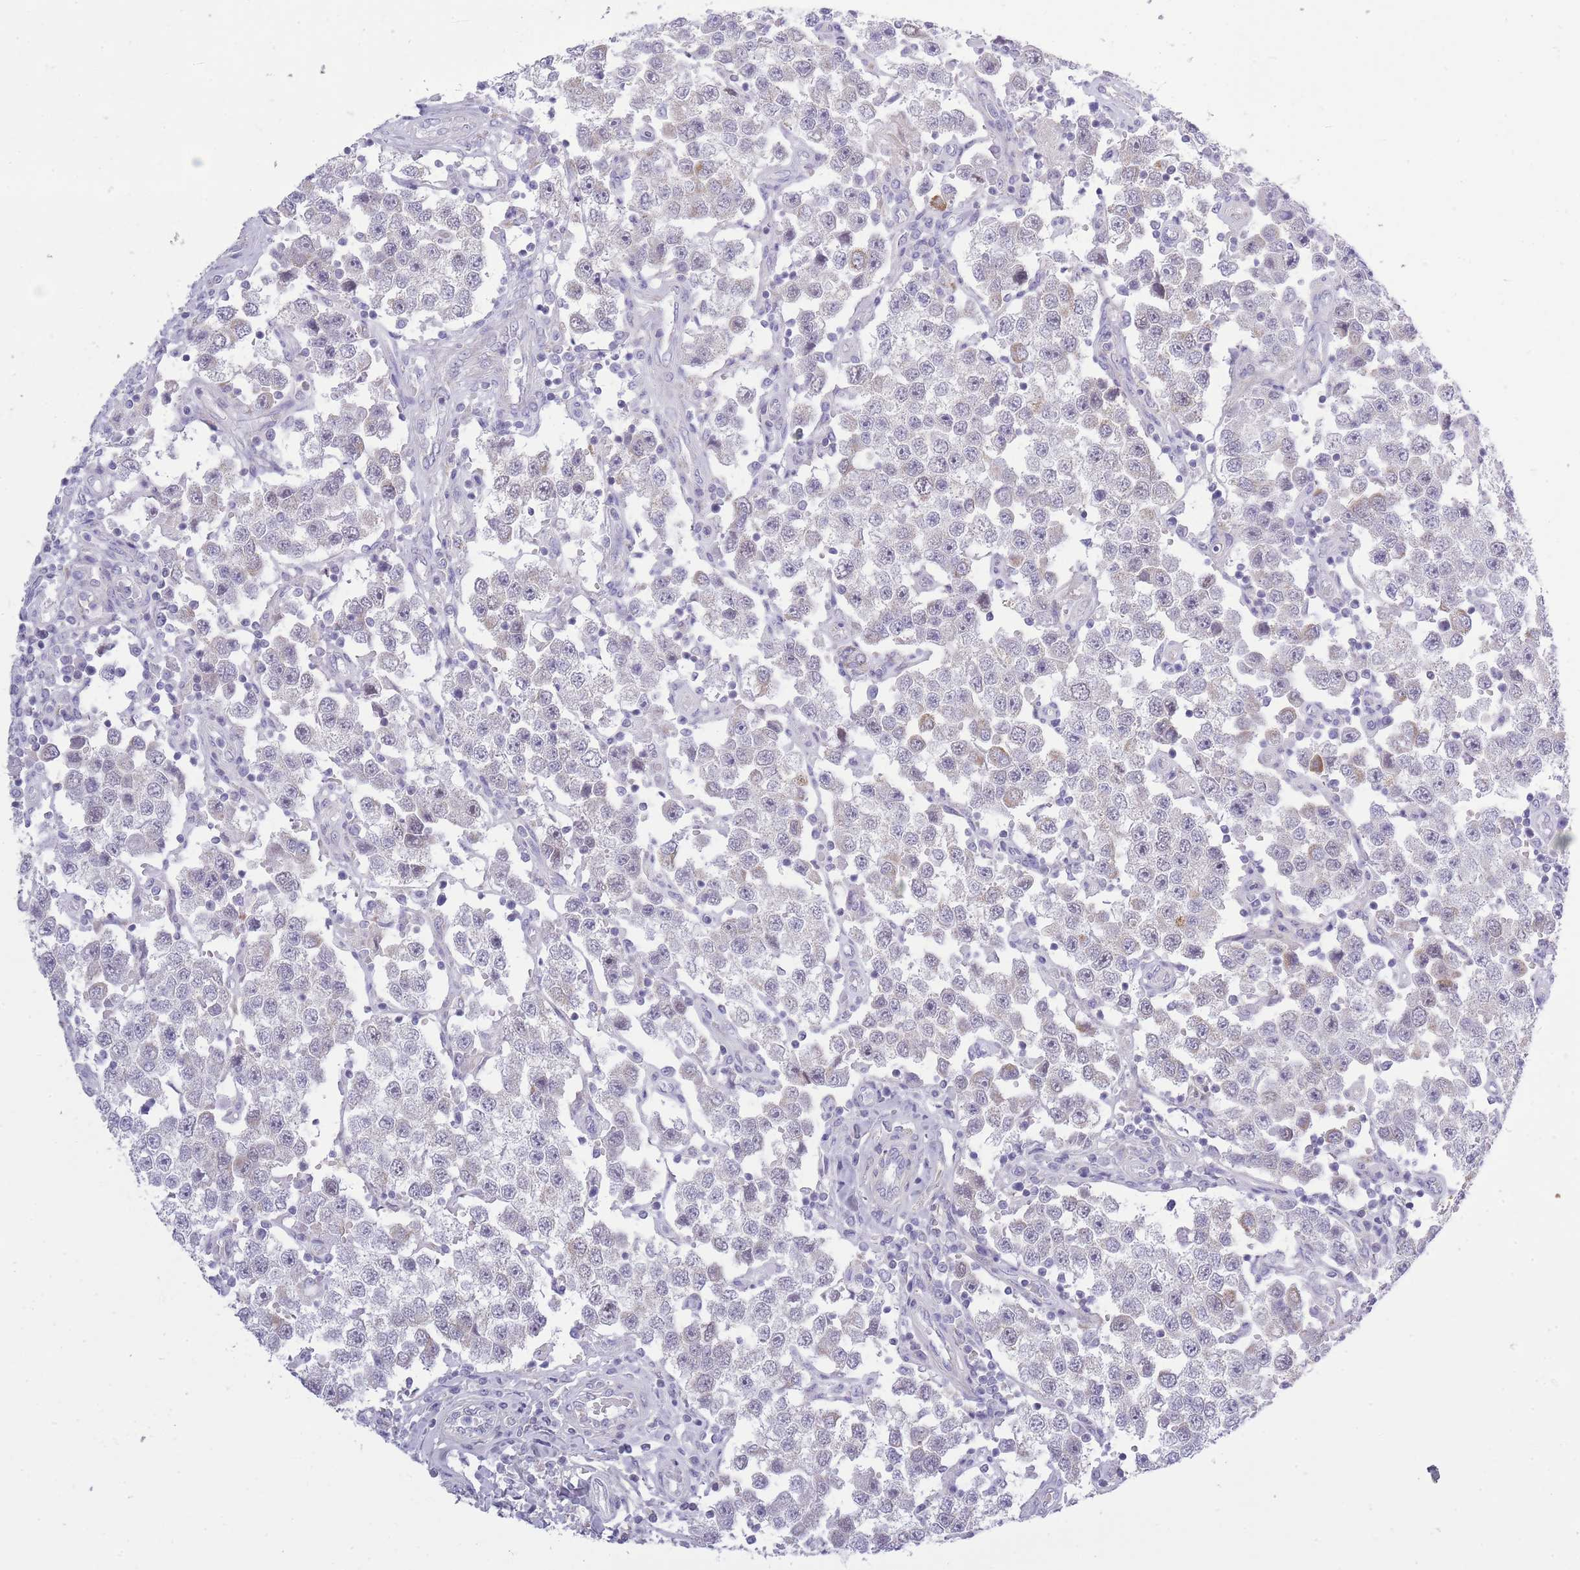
{"staining": {"intensity": "weak", "quantity": "<25%", "location": "nuclear"}, "tissue": "testis cancer", "cell_type": "Tumor cells", "image_type": "cancer", "snomed": [{"axis": "morphology", "description": "Seminoma, NOS"}, {"axis": "topography", "description": "Testis"}], "caption": "DAB (3,3'-diaminobenzidine) immunohistochemical staining of testis seminoma reveals no significant staining in tumor cells.", "gene": "ZBTB24", "patient": {"sex": "male", "age": 37}}